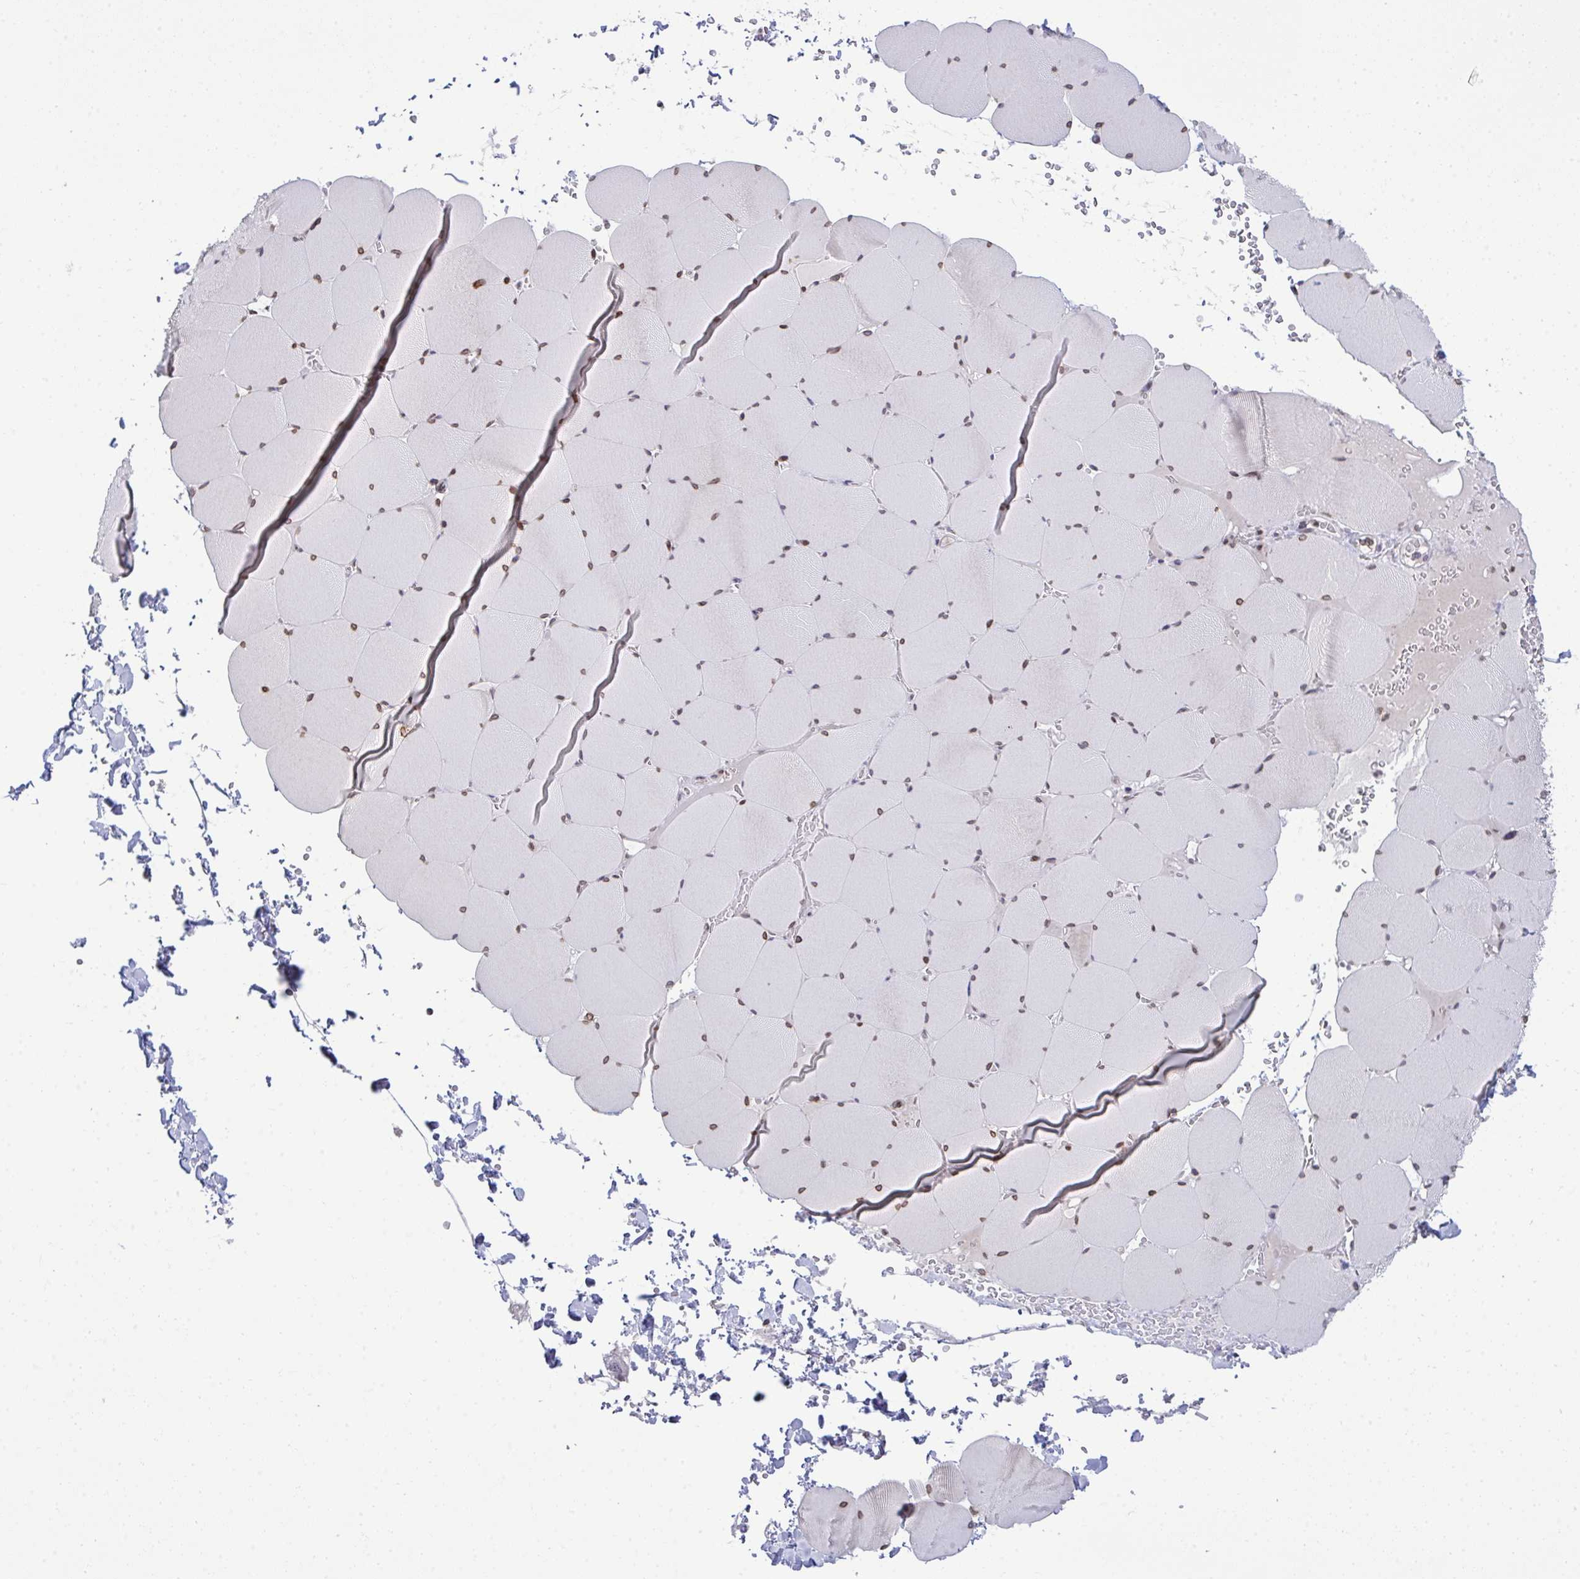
{"staining": {"intensity": "moderate", "quantity": ">75%", "location": "cytoplasmic/membranous,nuclear"}, "tissue": "skeletal muscle", "cell_type": "Myocytes", "image_type": "normal", "snomed": [{"axis": "morphology", "description": "Normal tissue, NOS"}, {"axis": "topography", "description": "Skeletal muscle"}, {"axis": "topography", "description": "Head-Neck"}], "caption": "Myocytes show medium levels of moderate cytoplasmic/membranous,nuclear staining in about >75% of cells in unremarkable human skeletal muscle.", "gene": "RANBP2", "patient": {"sex": "male", "age": 66}}